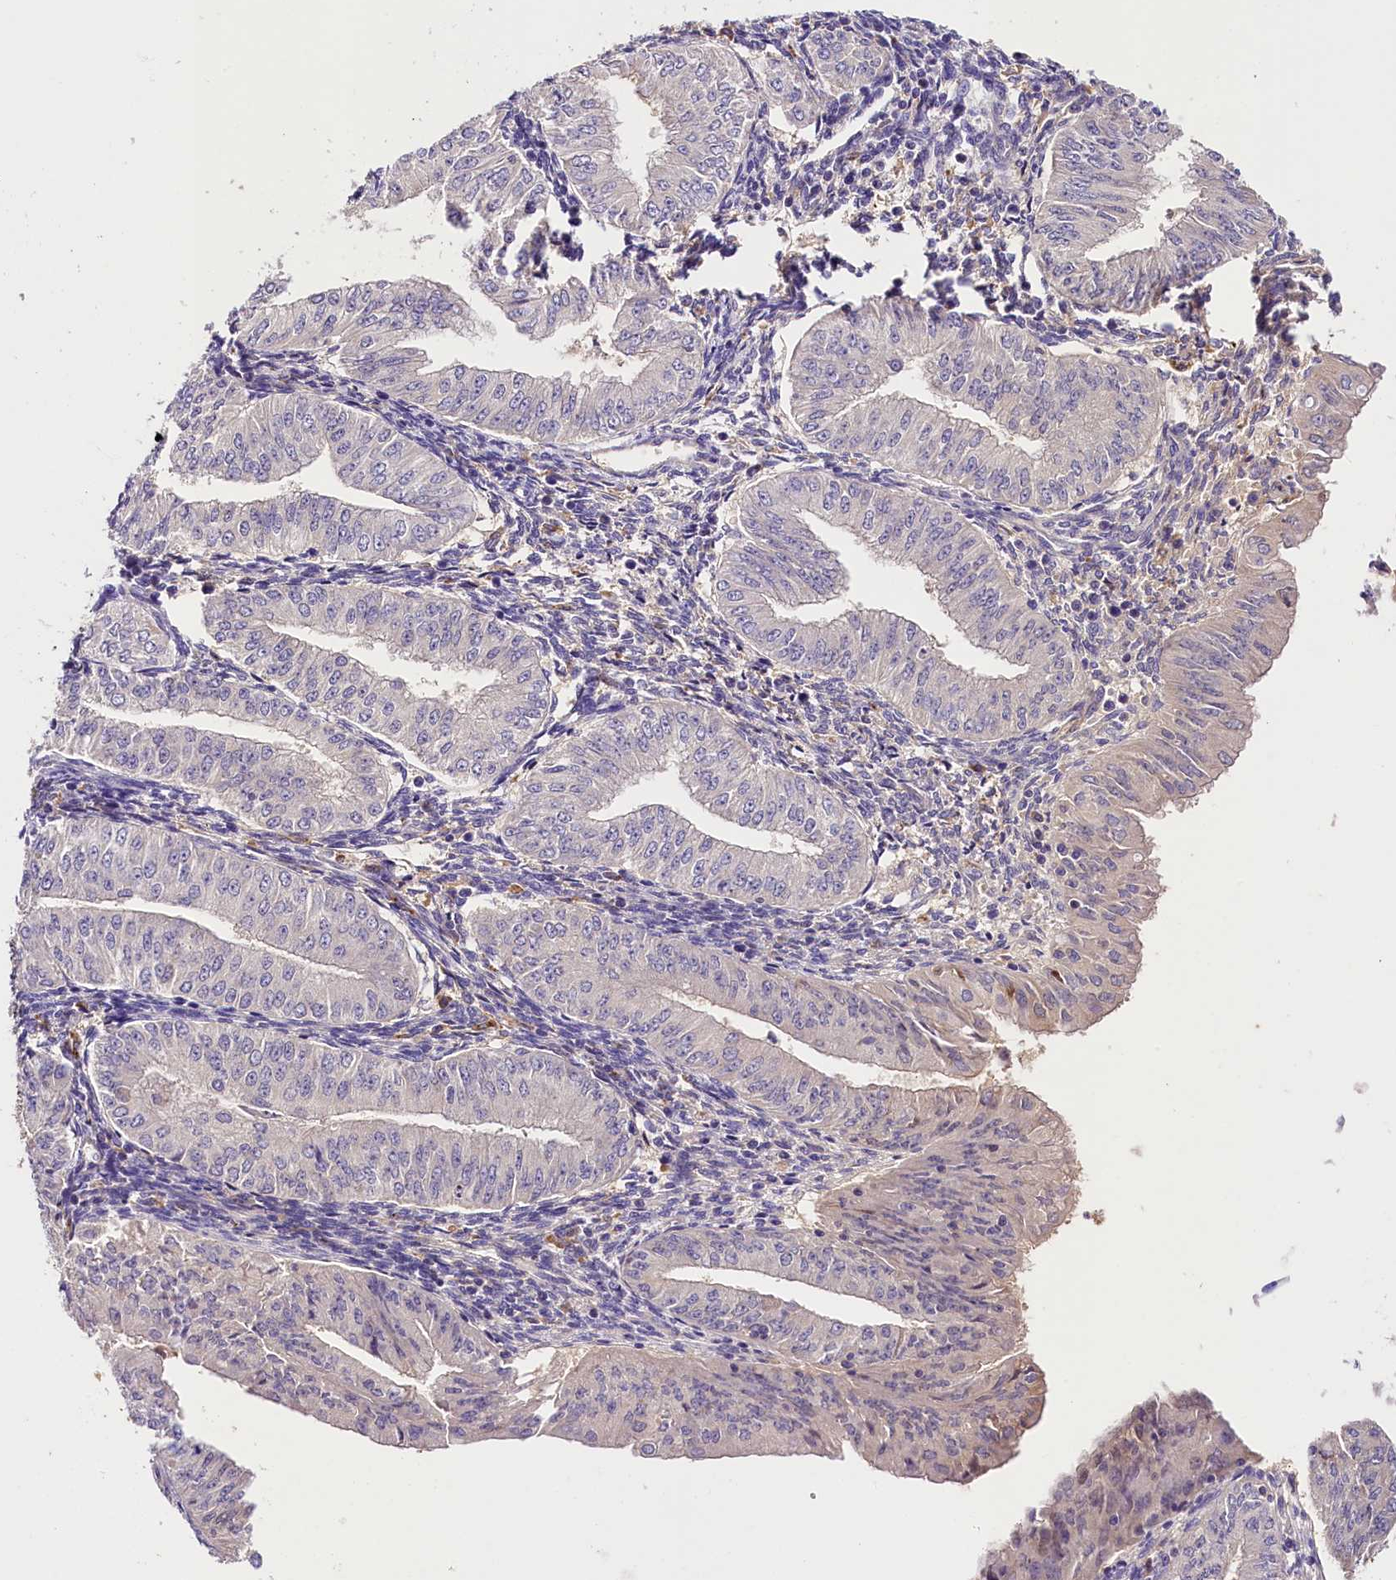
{"staining": {"intensity": "negative", "quantity": "none", "location": "none"}, "tissue": "endometrial cancer", "cell_type": "Tumor cells", "image_type": "cancer", "snomed": [{"axis": "morphology", "description": "Normal tissue, NOS"}, {"axis": "morphology", "description": "Adenocarcinoma, NOS"}, {"axis": "topography", "description": "Endometrium"}], "caption": "Tumor cells are negative for brown protein staining in endometrial cancer.", "gene": "ARMC6", "patient": {"sex": "female", "age": 53}}